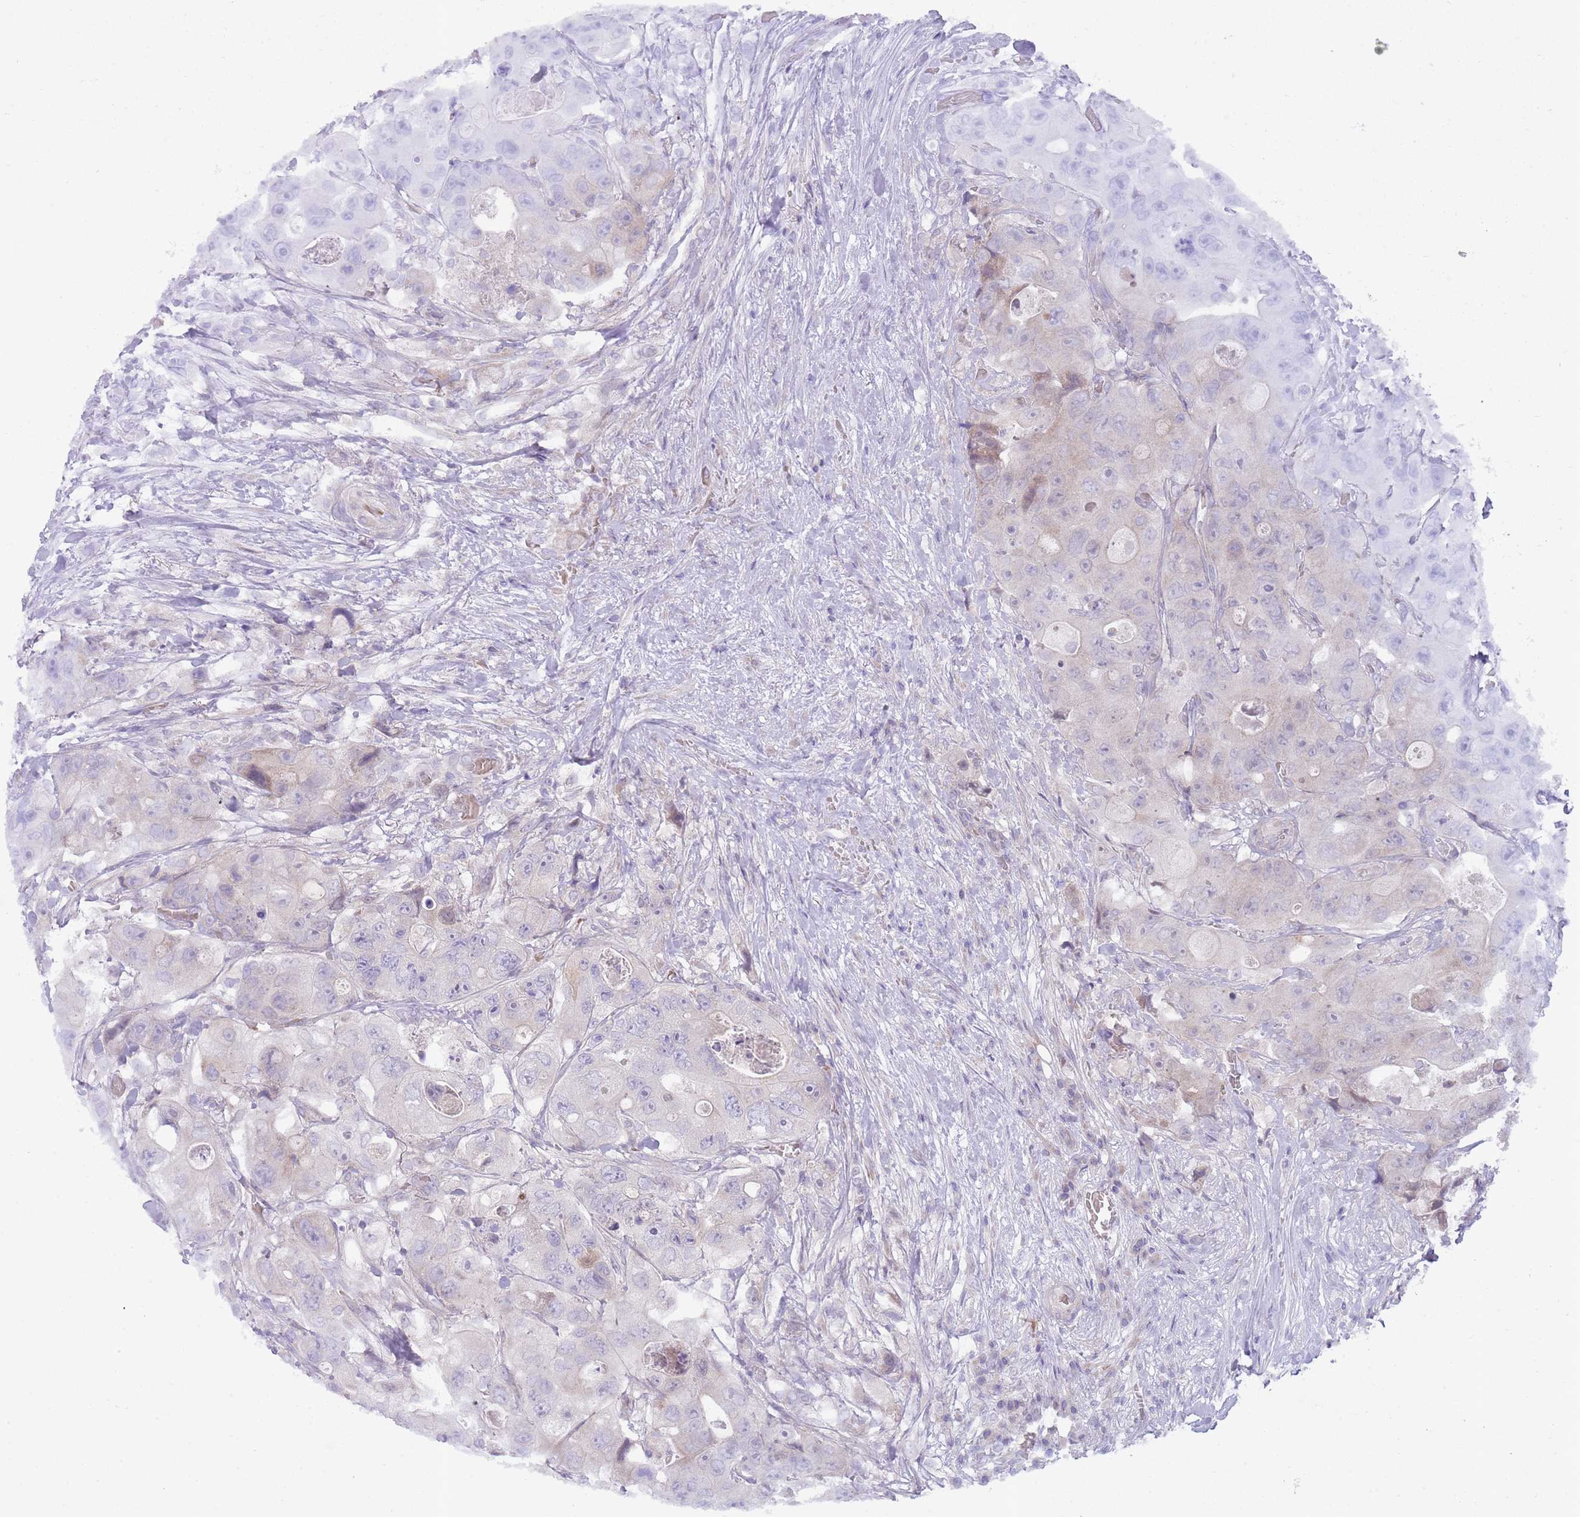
{"staining": {"intensity": "weak", "quantity": "<25%", "location": "cytoplasmic/membranous"}, "tissue": "colorectal cancer", "cell_type": "Tumor cells", "image_type": "cancer", "snomed": [{"axis": "morphology", "description": "Adenocarcinoma, NOS"}, {"axis": "topography", "description": "Colon"}], "caption": "An image of colorectal cancer (adenocarcinoma) stained for a protein demonstrates no brown staining in tumor cells.", "gene": "PRAC1", "patient": {"sex": "female", "age": 46}}